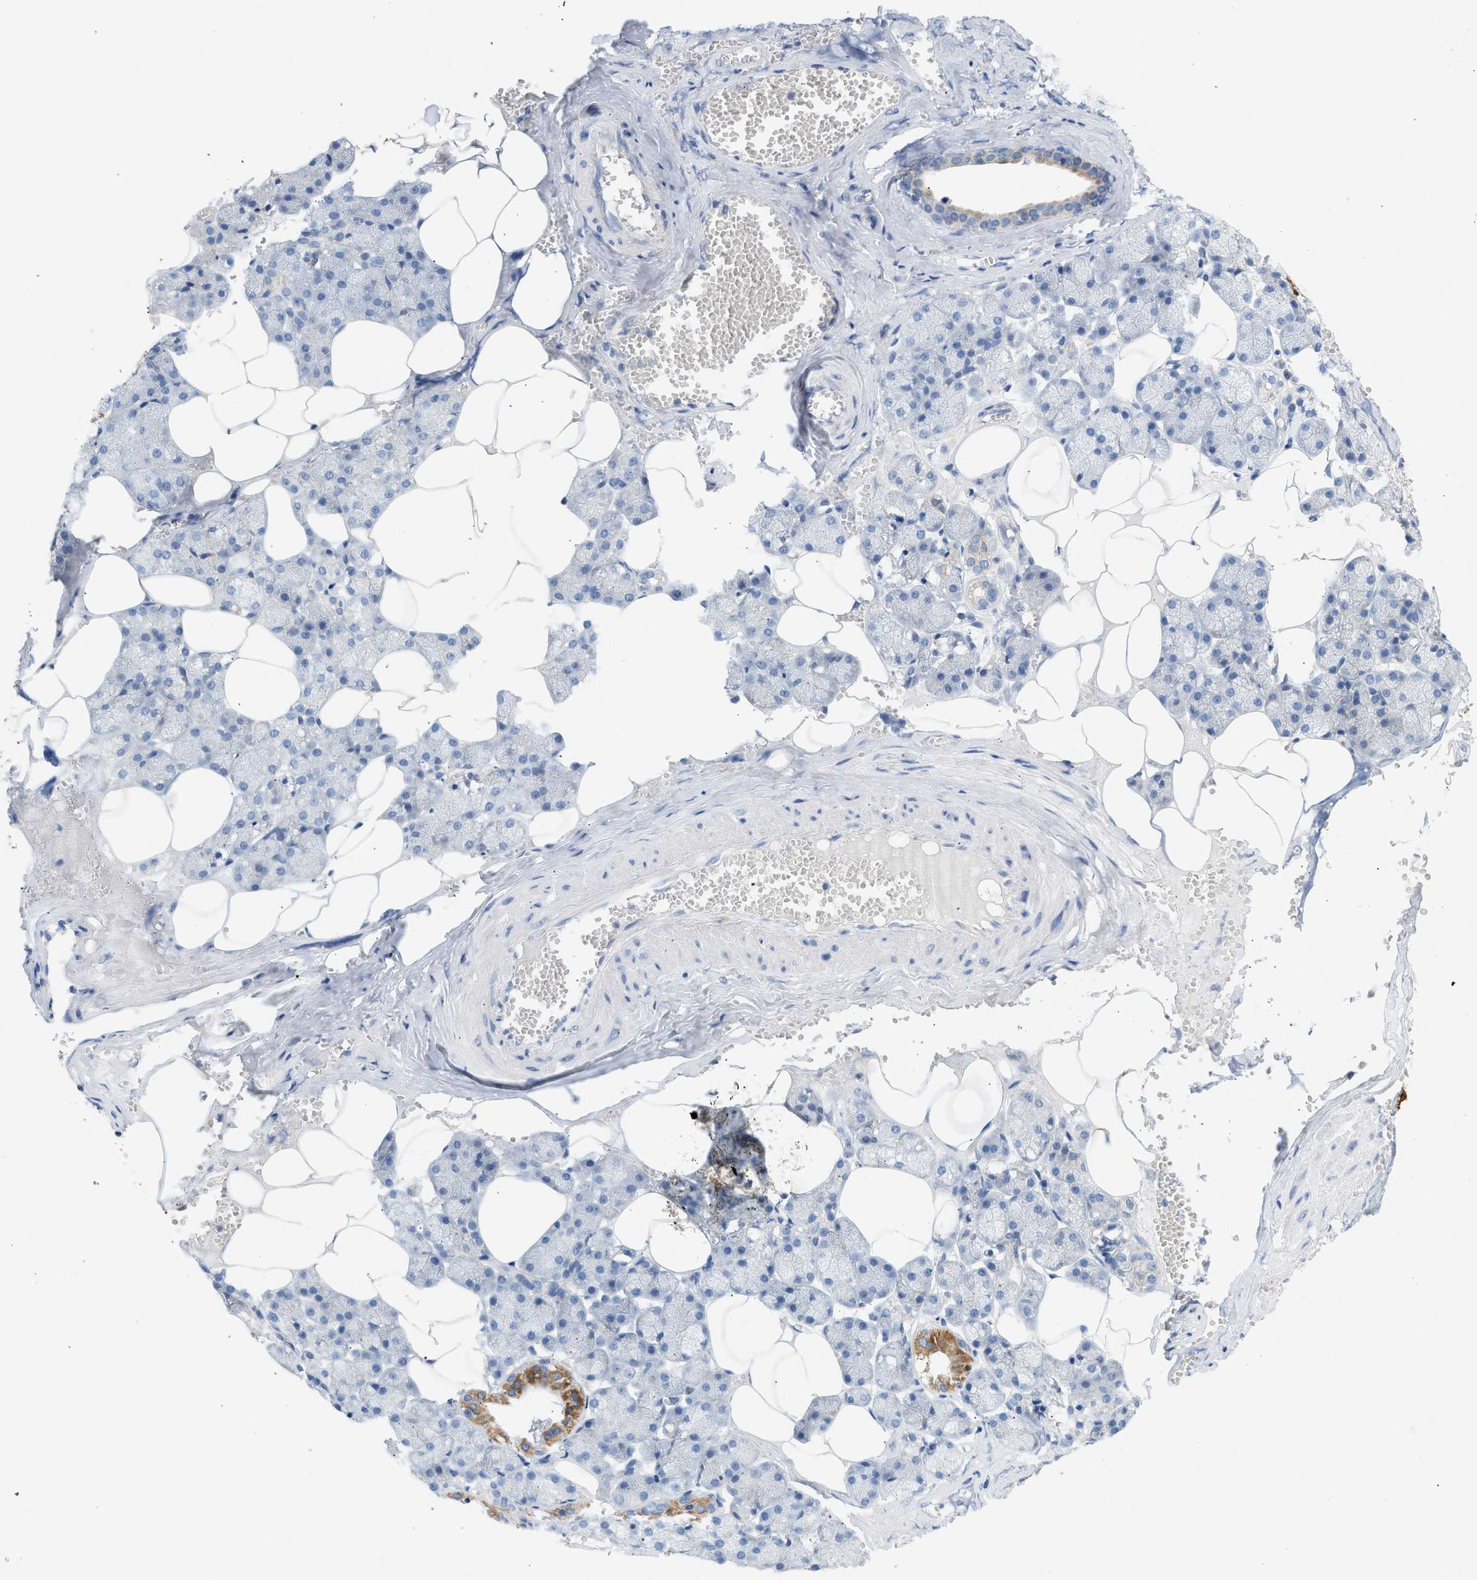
{"staining": {"intensity": "moderate", "quantity": "<25%", "location": "cytoplasmic/membranous"}, "tissue": "salivary gland", "cell_type": "Glandular cells", "image_type": "normal", "snomed": [{"axis": "morphology", "description": "Normal tissue, NOS"}, {"axis": "topography", "description": "Salivary gland"}], "caption": "Brown immunohistochemical staining in normal human salivary gland demonstrates moderate cytoplasmic/membranous expression in approximately <25% of glandular cells.", "gene": "NDUFS8", "patient": {"sex": "male", "age": 62}}